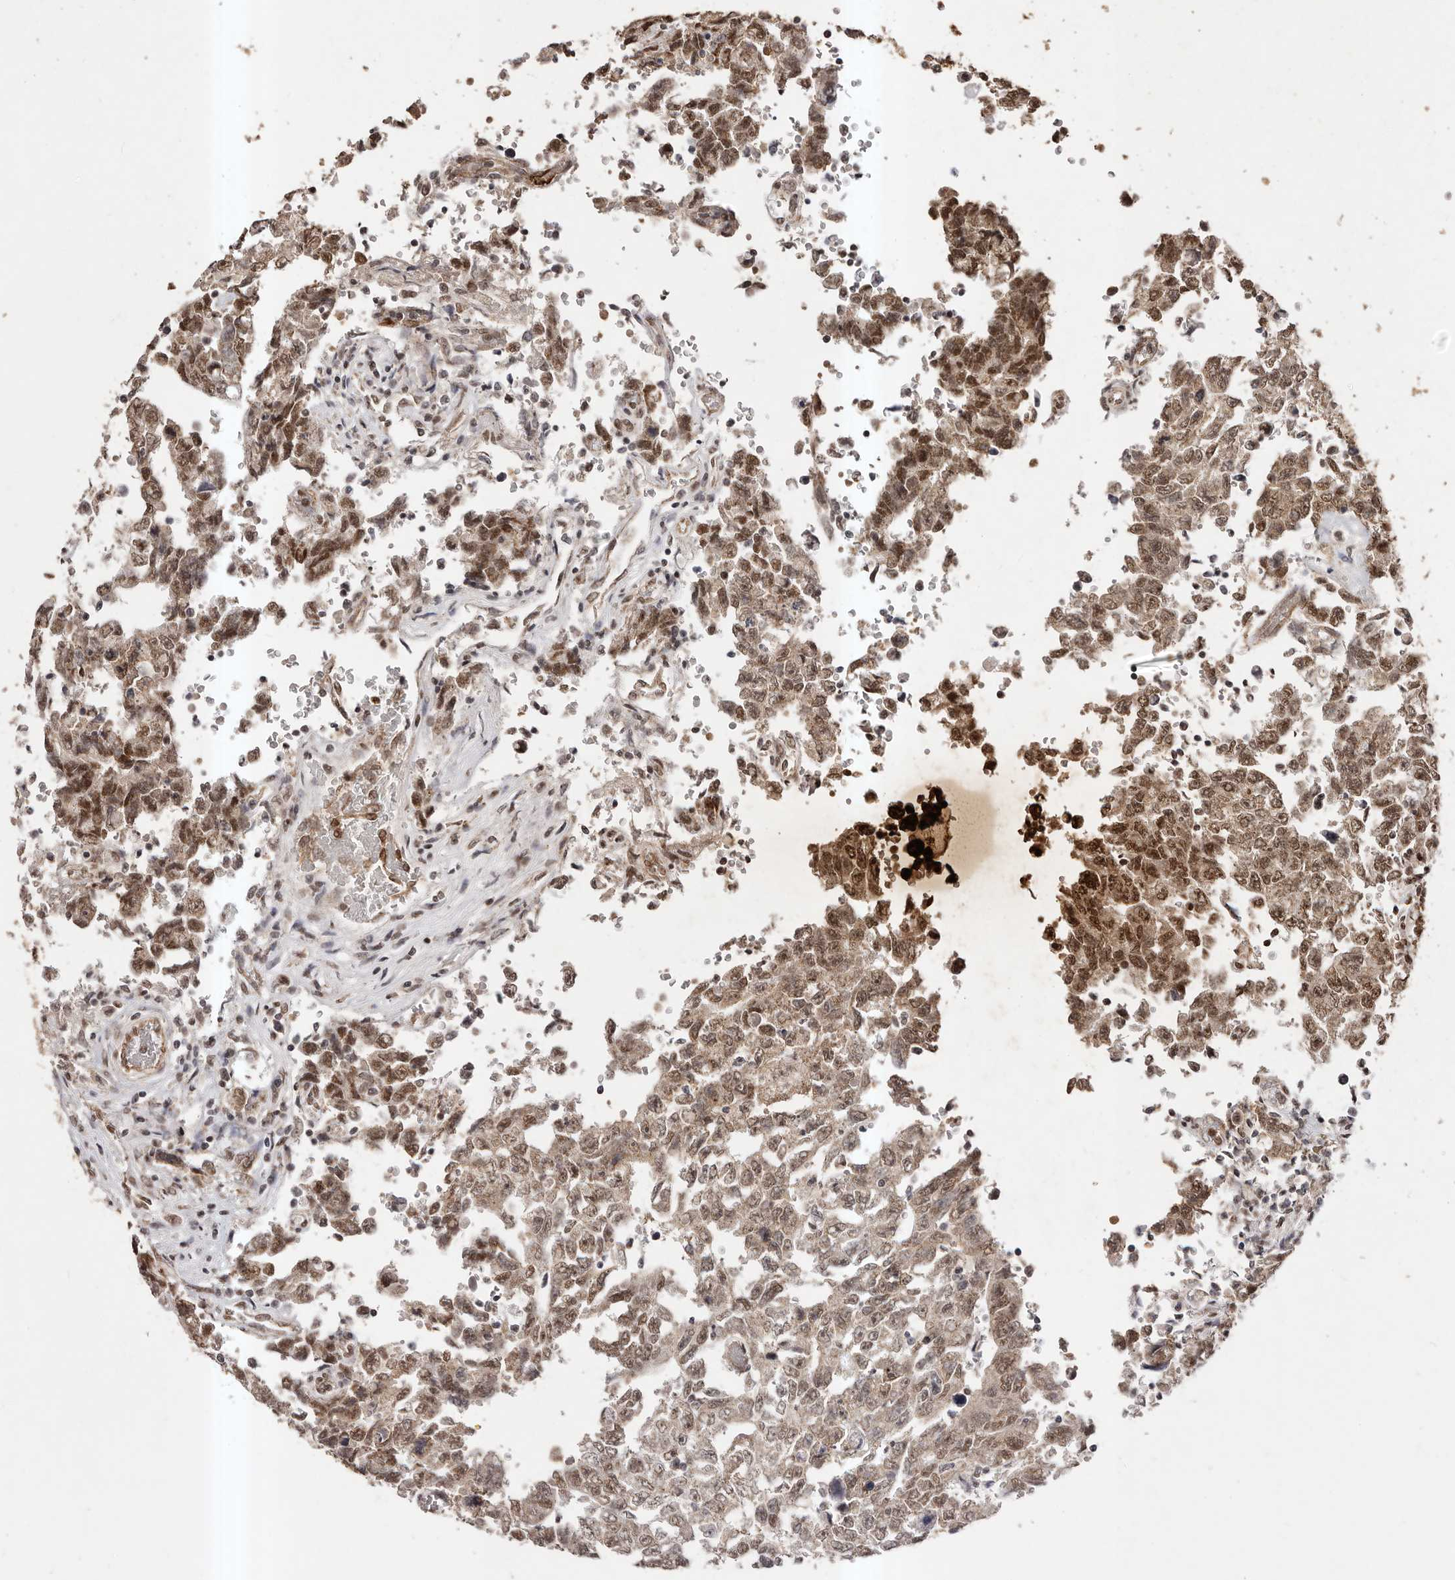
{"staining": {"intensity": "moderate", "quantity": ">75%", "location": "nuclear"}, "tissue": "testis cancer", "cell_type": "Tumor cells", "image_type": "cancer", "snomed": [{"axis": "morphology", "description": "Carcinoma, Embryonal, NOS"}, {"axis": "topography", "description": "Testis"}], "caption": "An immunohistochemistry image of tumor tissue is shown. Protein staining in brown shows moderate nuclear positivity in testis embryonal carcinoma within tumor cells. The staining is performed using DAB brown chromogen to label protein expression. The nuclei are counter-stained blue using hematoxylin.", "gene": "RPS6KA5", "patient": {"sex": "male", "age": 26}}